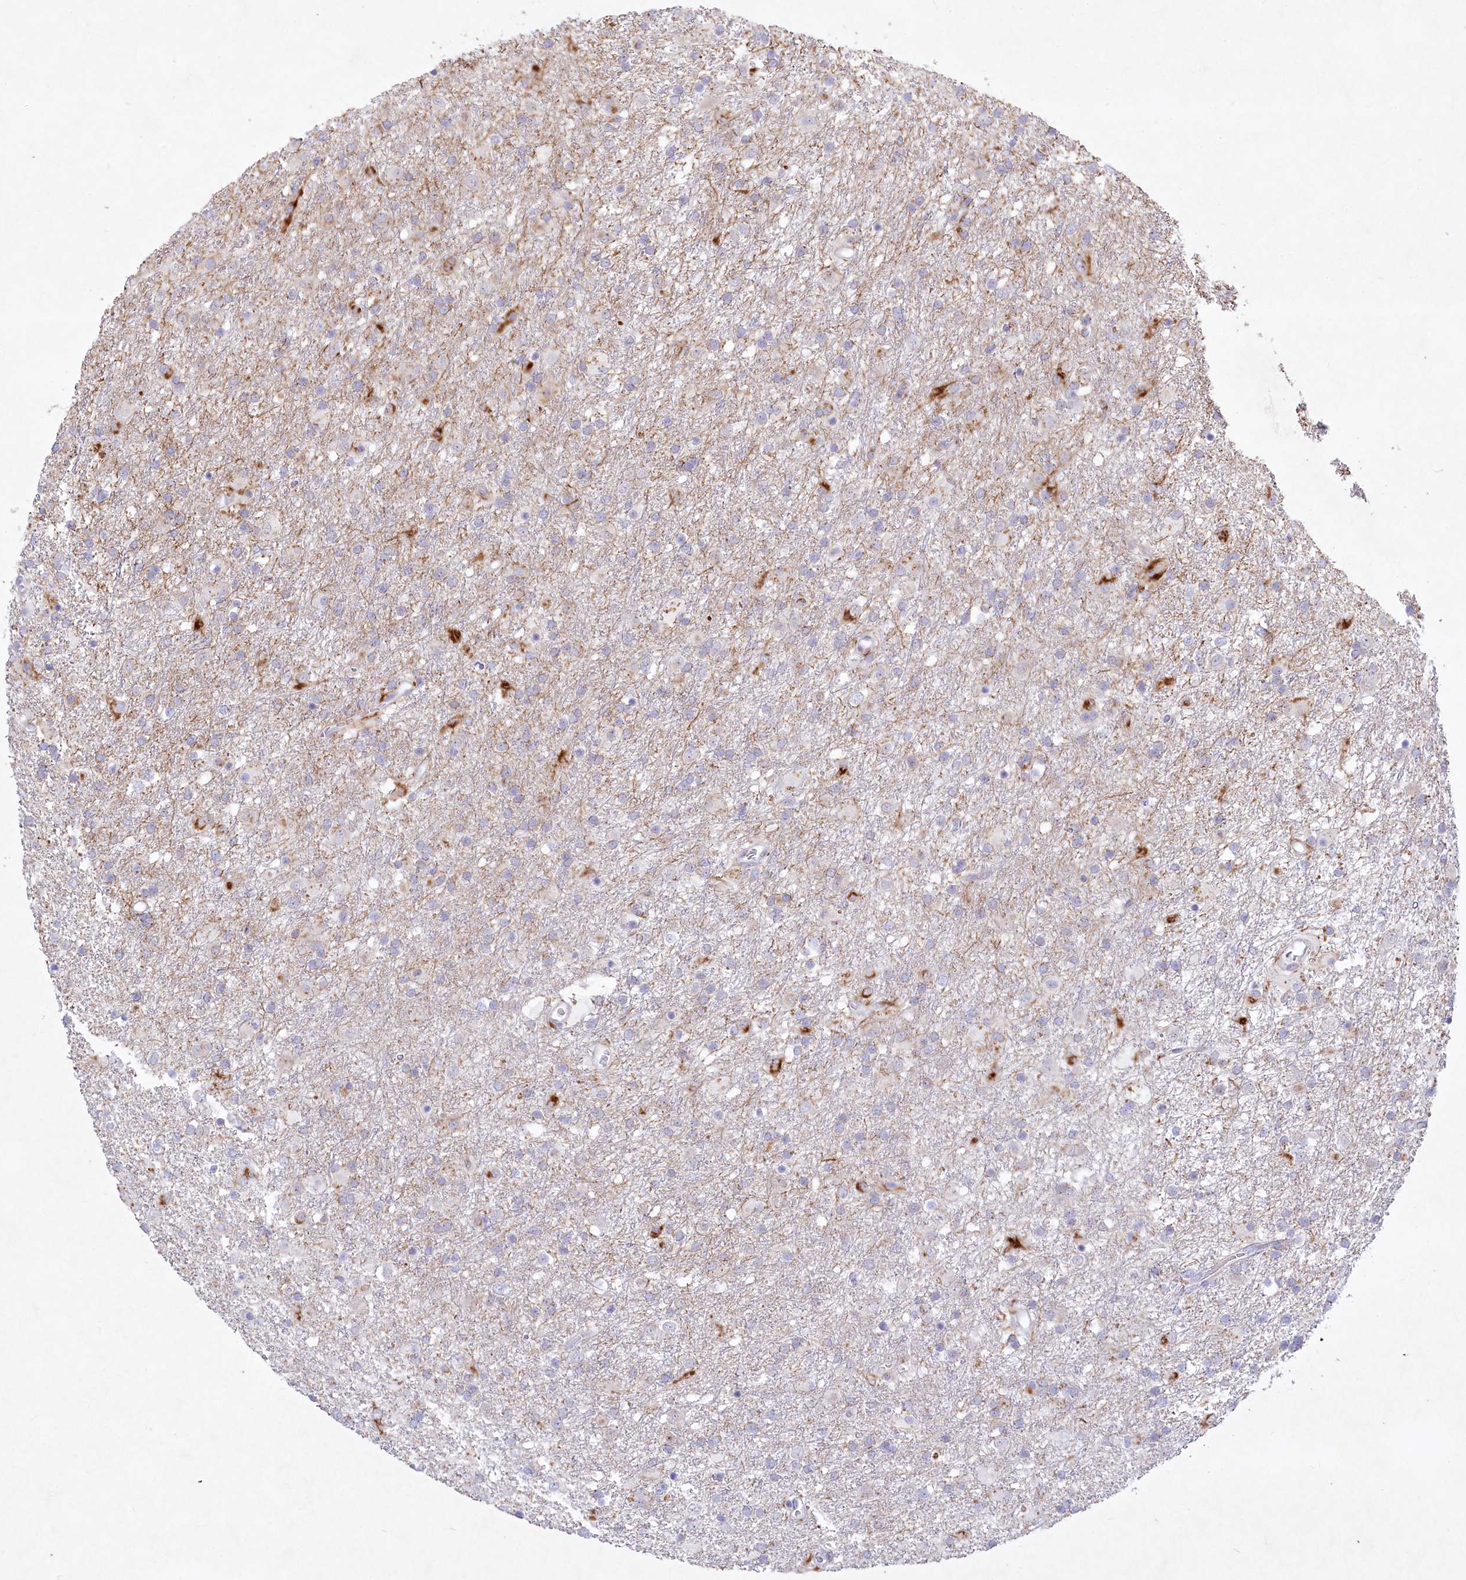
{"staining": {"intensity": "negative", "quantity": "none", "location": "none"}, "tissue": "glioma", "cell_type": "Tumor cells", "image_type": "cancer", "snomed": [{"axis": "morphology", "description": "Glioma, malignant, Low grade"}, {"axis": "topography", "description": "Brain"}], "caption": "Immunohistochemistry micrograph of neoplastic tissue: human glioma stained with DAB reveals no significant protein staining in tumor cells. Nuclei are stained in blue.", "gene": "ABITRAM", "patient": {"sex": "male", "age": 65}}